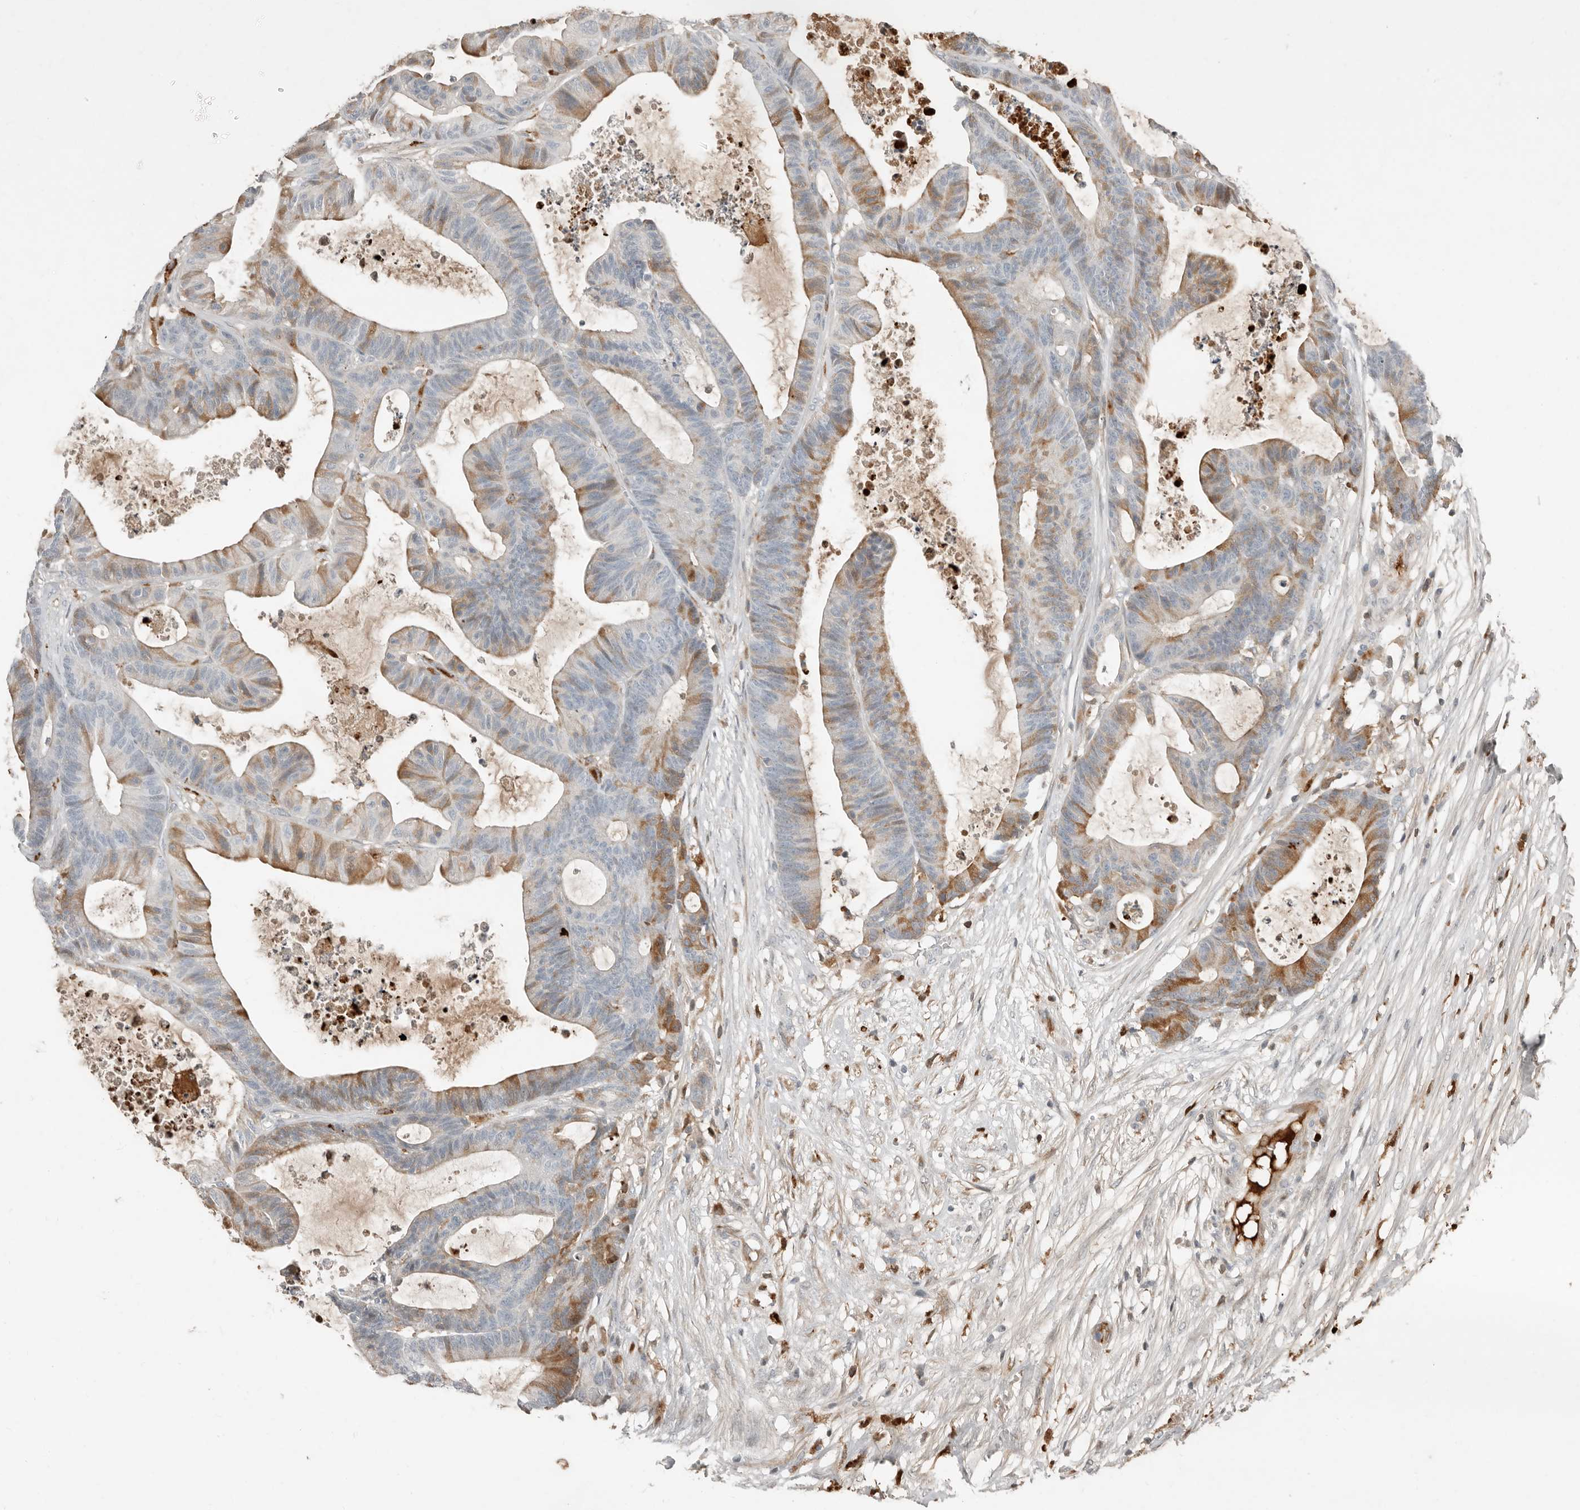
{"staining": {"intensity": "moderate", "quantity": "25%-75%", "location": "cytoplasmic/membranous"}, "tissue": "colorectal cancer", "cell_type": "Tumor cells", "image_type": "cancer", "snomed": [{"axis": "morphology", "description": "Adenocarcinoma, NOS"}, {"axis": "topography", "description": "Colon"}], "caption": "Human colorectal cancer stained with a brown dye shows moderate cytoplasmic/membranous positive positivity in approximately 25%-75% of tumor cells.", "gene": "KLHL38", "patient": {"sex": "female", "age": 84}}